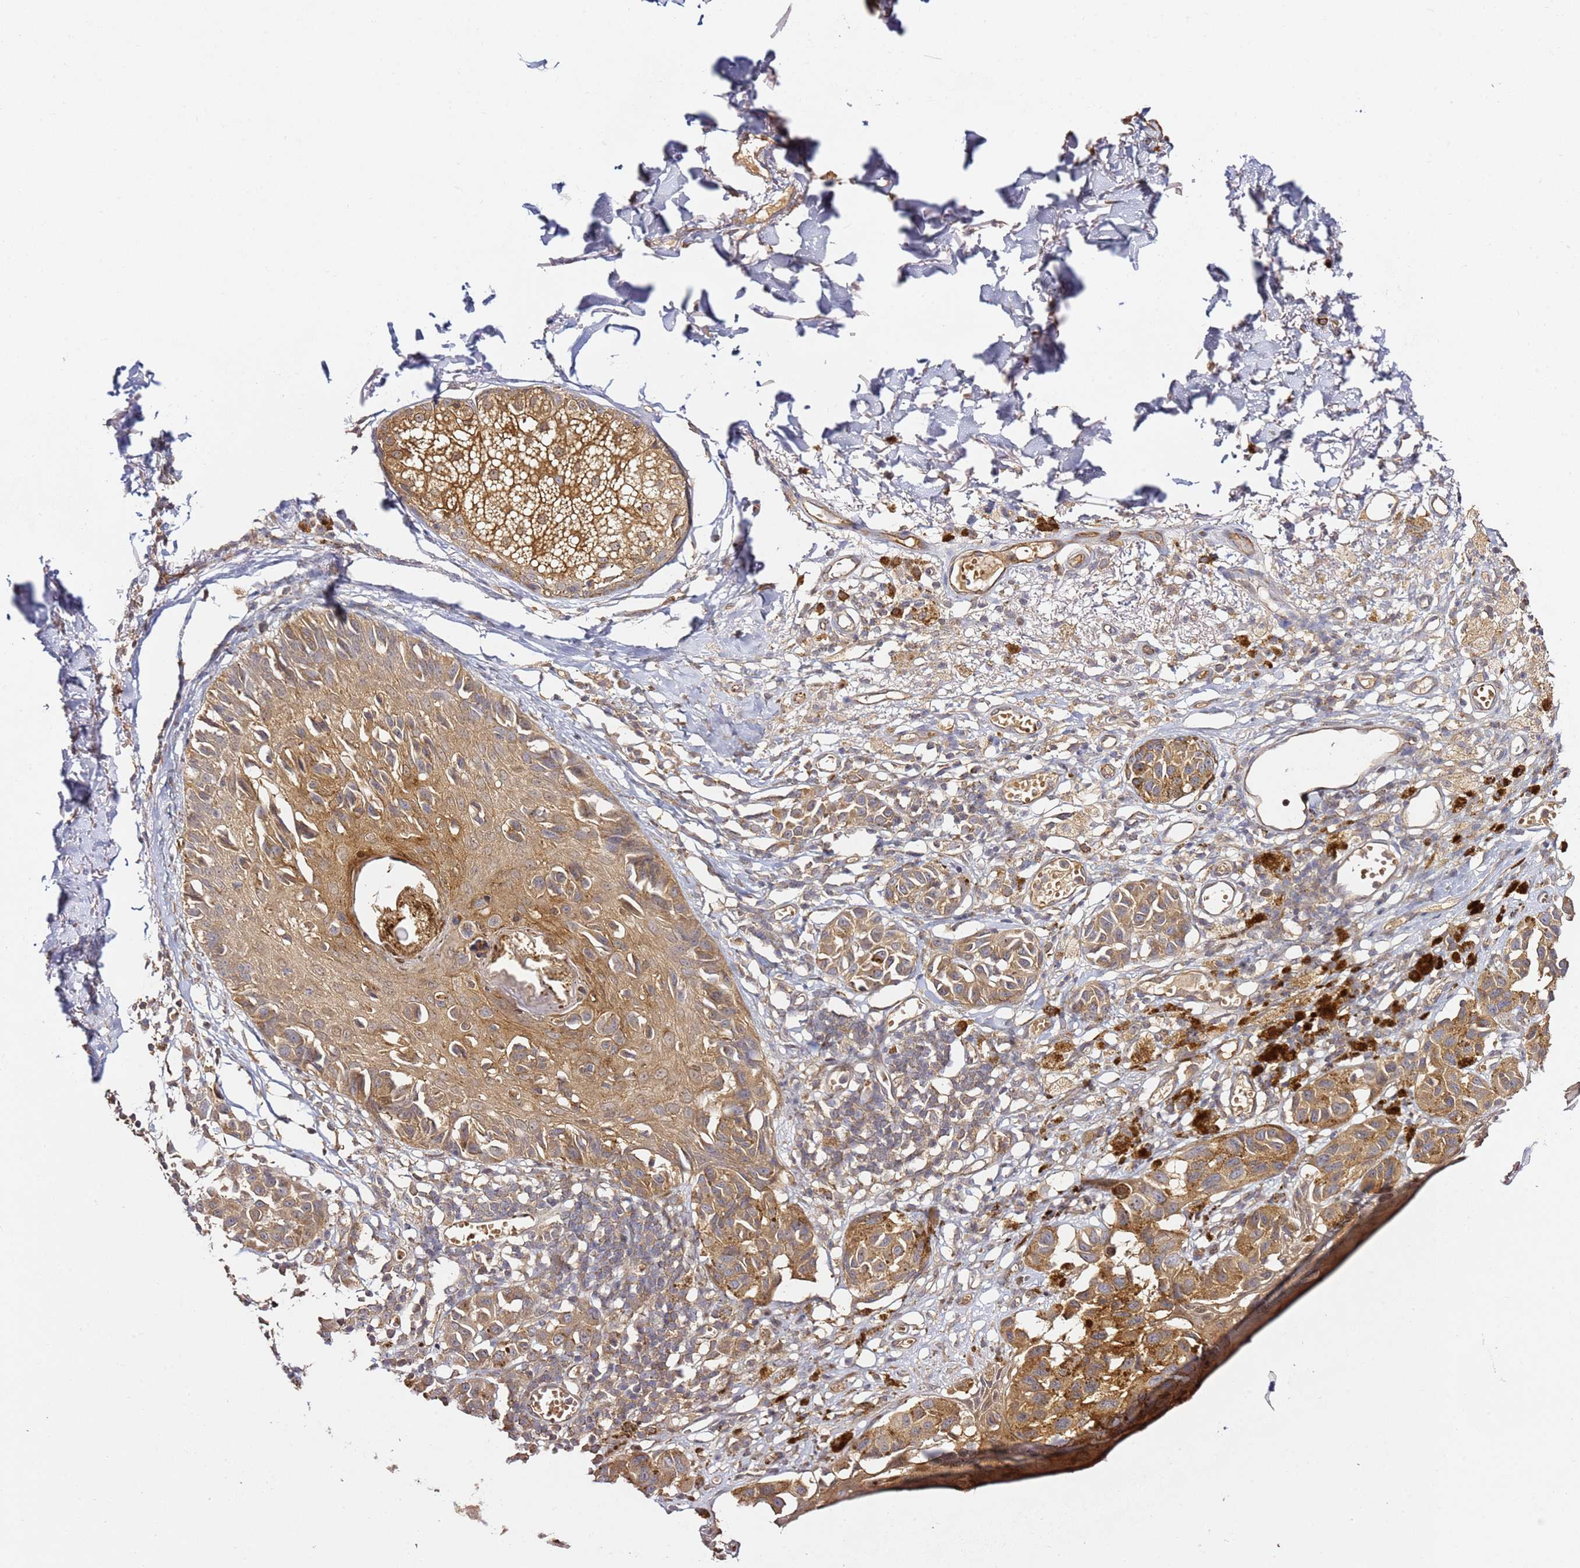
{"staining": {"intensity": "moderate", "quantity": ">75%", "location": "cytoplasmic/membranous"}, "tissue": "melanoma", "cell_type": "Tumor cells", "image_type": "cancer", "snomed": [{"axis": "morphology", "description": "Malignant melanoma, NOS"}, {"axis": "topography", "description": "Skin"}], "caption": "Protein analysis of melanoma tissue demonstrates moderate cytoplasmic/membranous expression in about >75% of tumor cells. (Stains: DAB in brown, nuclei in blue, Microscopy: brightfield microscopy at high magnification).", "gene": "OSBPL2", "patient": {"sex": "male", "age": 73}}